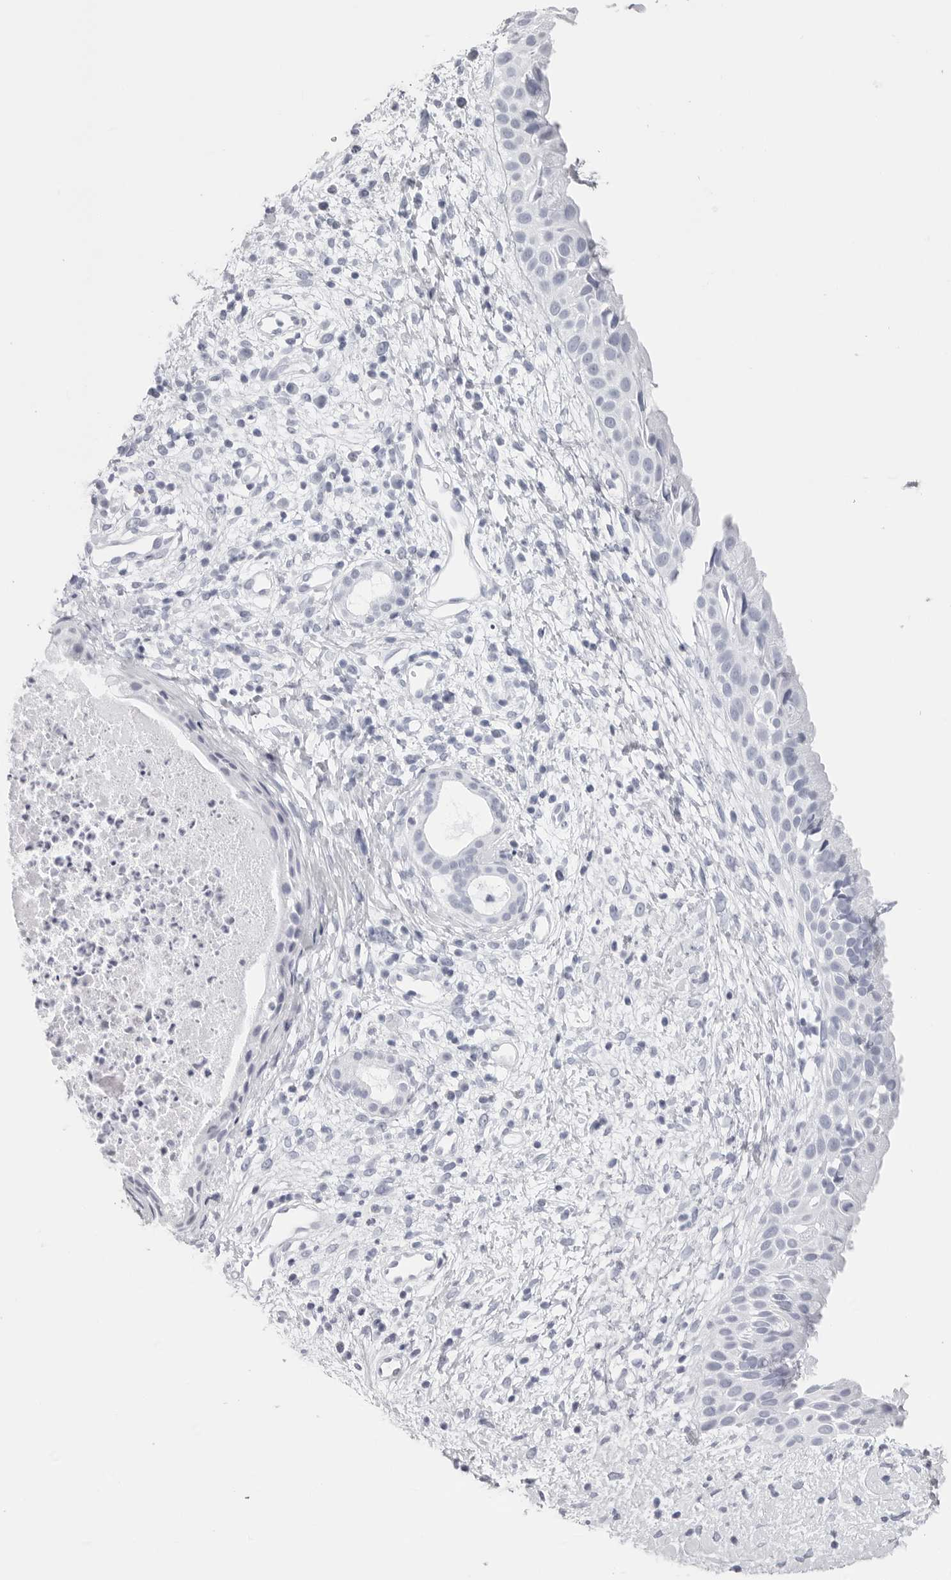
{"staining": {"intensity": "negative", "quantity": "none", "location": "none"}, "tissue": "nasopharynx", "cell_type": "Respiratory epithelial cells", "image_type": "normal", "snomed": [{"axis": "morphology", "description": "Normal tissue, NOS"}, {"axis": "topography", "description": "Nasopharynx"}], "caption": "Immunohistochemistry (IHC) image of benign nasopharynx: nasopharynx stained with DAB (3,3'-diaminobenzidine) demonstrates no significant protein staining in respiratory epithelial cells.", "gene": "CST2", "patient": {"sex": "male", "age": 22}}